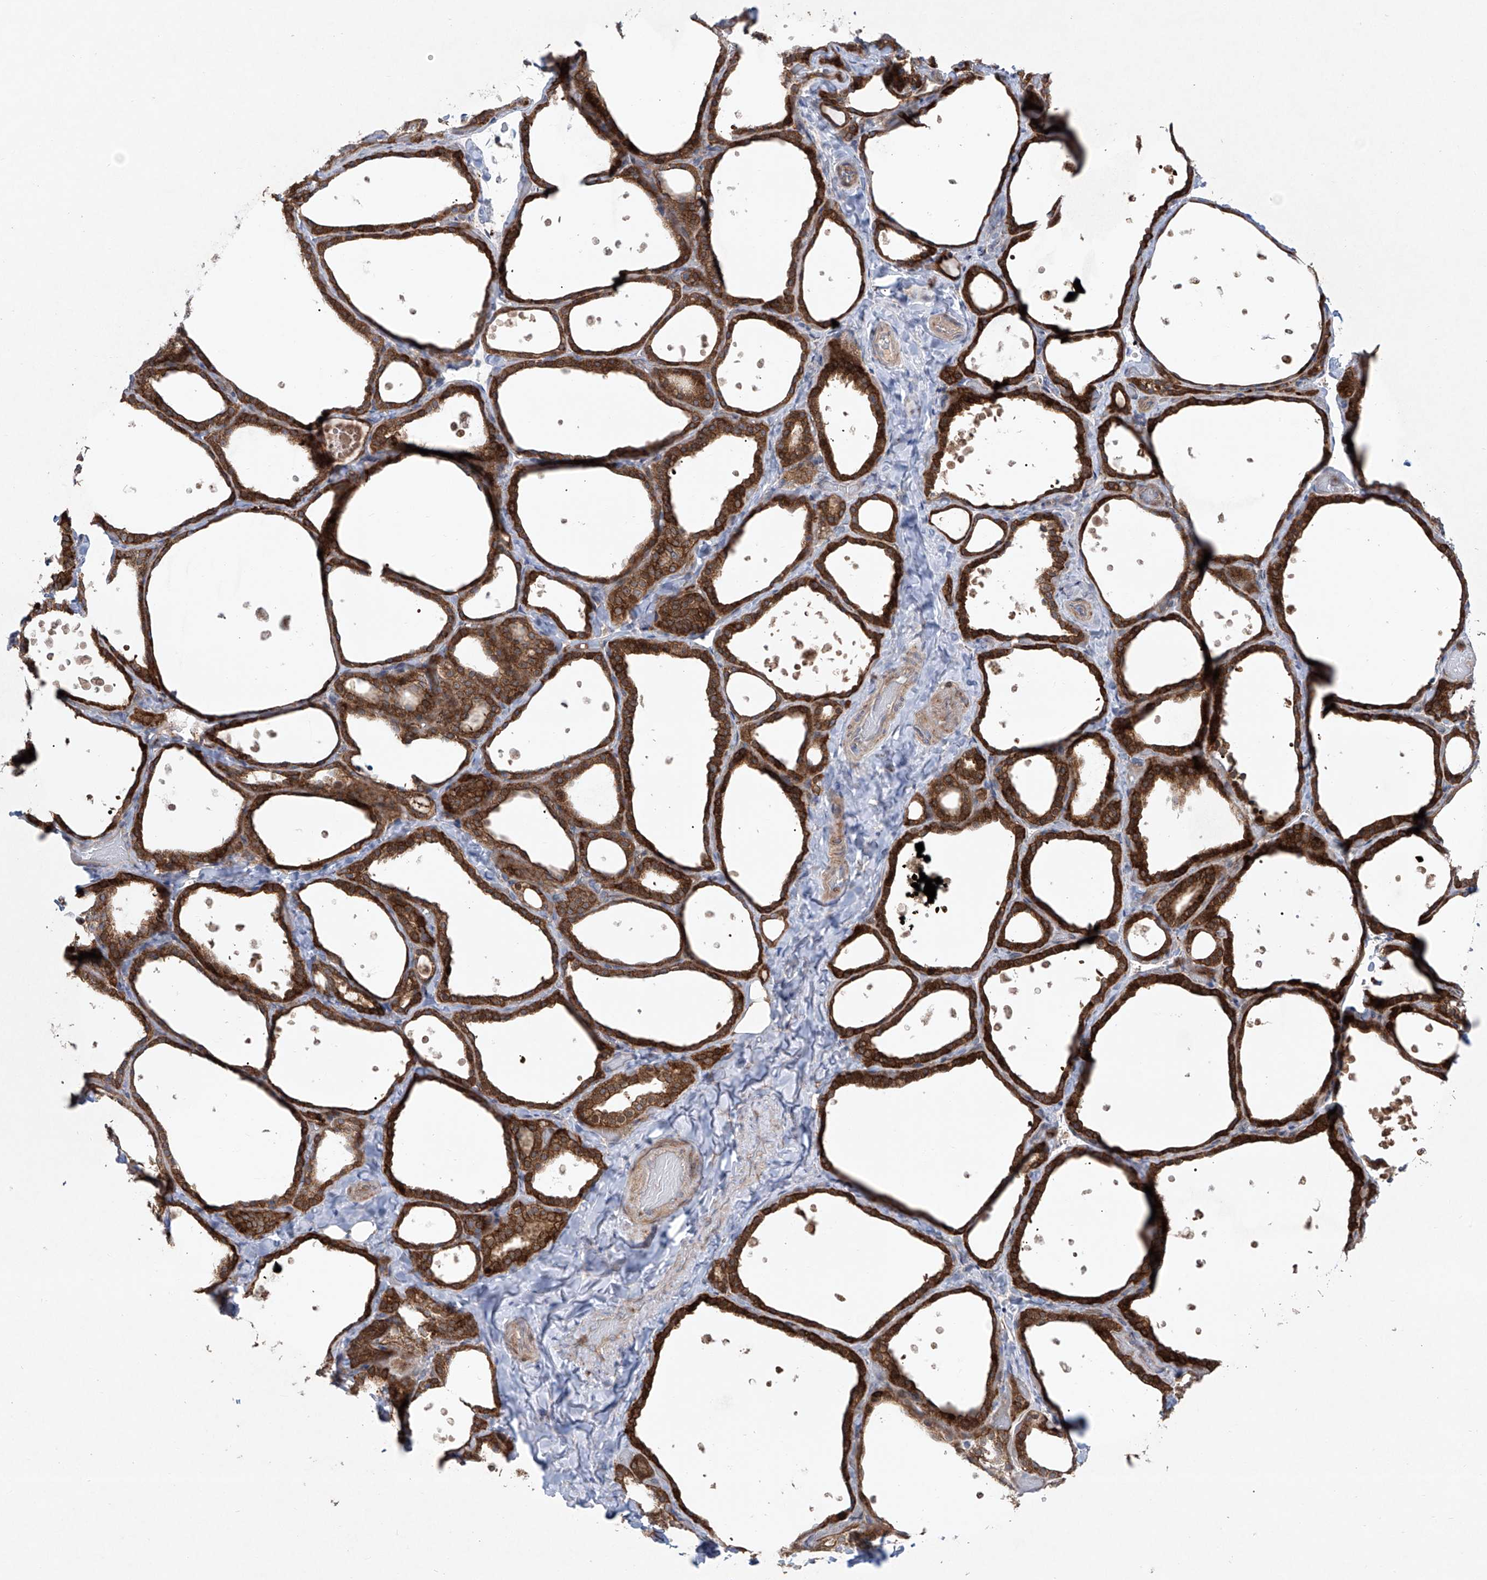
{"staining": {"intensity": "strong", "quantity": ">75%", "location": "cytoplasmic/membranous"}, "tissue": "thyroid gland", "cell_type": "Glandular cells", "image_type": "normal", "snomed": [{"axis": "morphology", "description": "Normal tissue, NOS"}, {"axis": "topography", "description": "Thyroid gland"}], "caption": "Immunohistochemistry (IHC) image of unremarkable human thyroid gland stained for a protein (brown), which exhibits high levels of strong cytoplasmic/membranous positivity in about >75% of glandular cells.", "gene": "KLC4", "patient": {"sex": "female", "age": 44}}